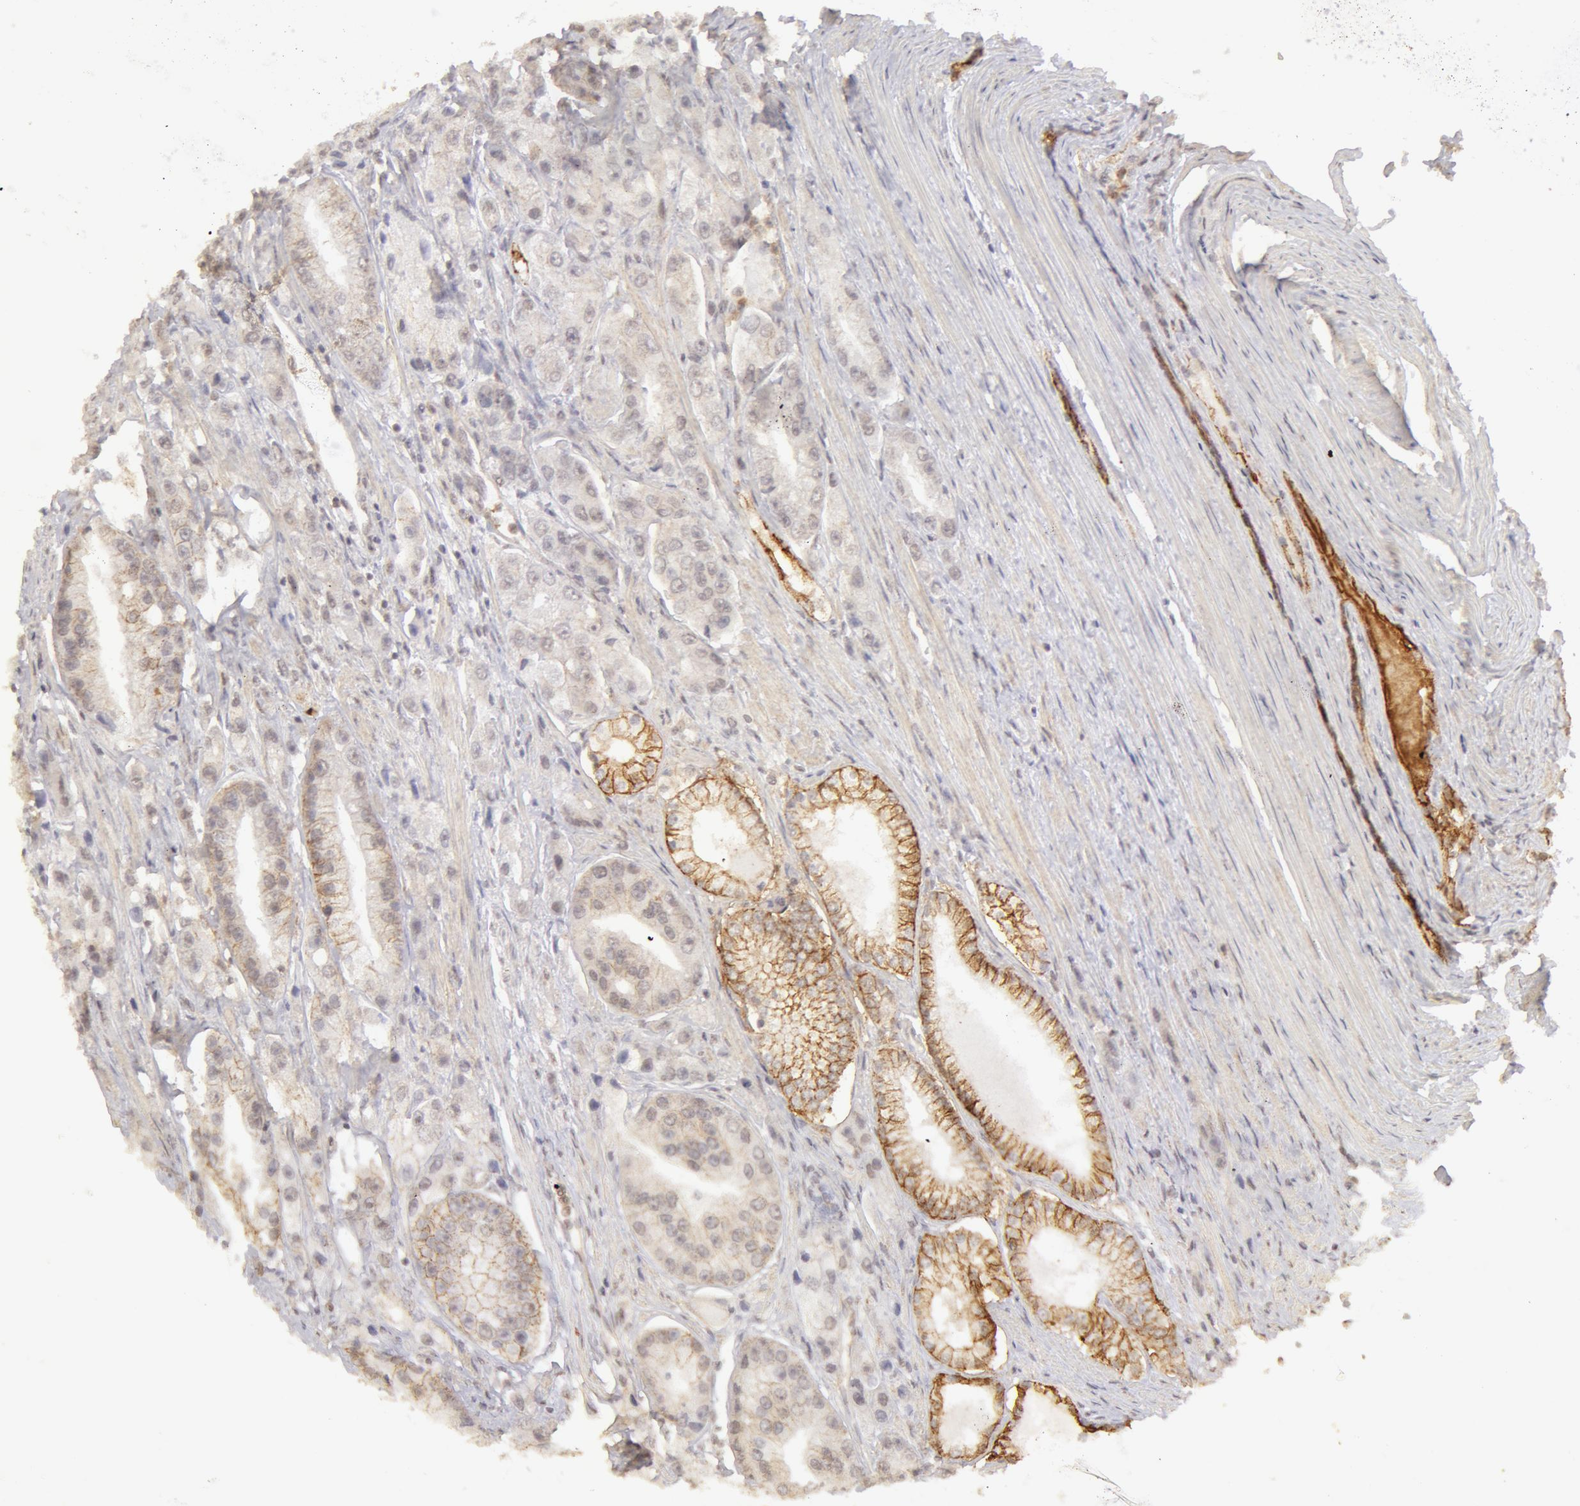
{"staining": {"intensity": "weak", "quantity": ">75%", "location": "cytoplasmic/membranous"}, "tissue": "prostate cancer", "cell_type": "Tumor cells", "image_type": "cancer", "snomed": [{"axis": "morphology", "description": "Adenocarcinoma, Medium grade"}, {"axis": "topography", "description": "Prostate"}], "caption": "The histopathology image exhibits immunohistochemical staining of prostate medium-grade adenocarcinoma. There is weak cytoplasmic/membranous staining is appreciated in about >75% of tumor cells.", "gene": "ADAM10", "patient": {"sex": "male", "age": 72}}